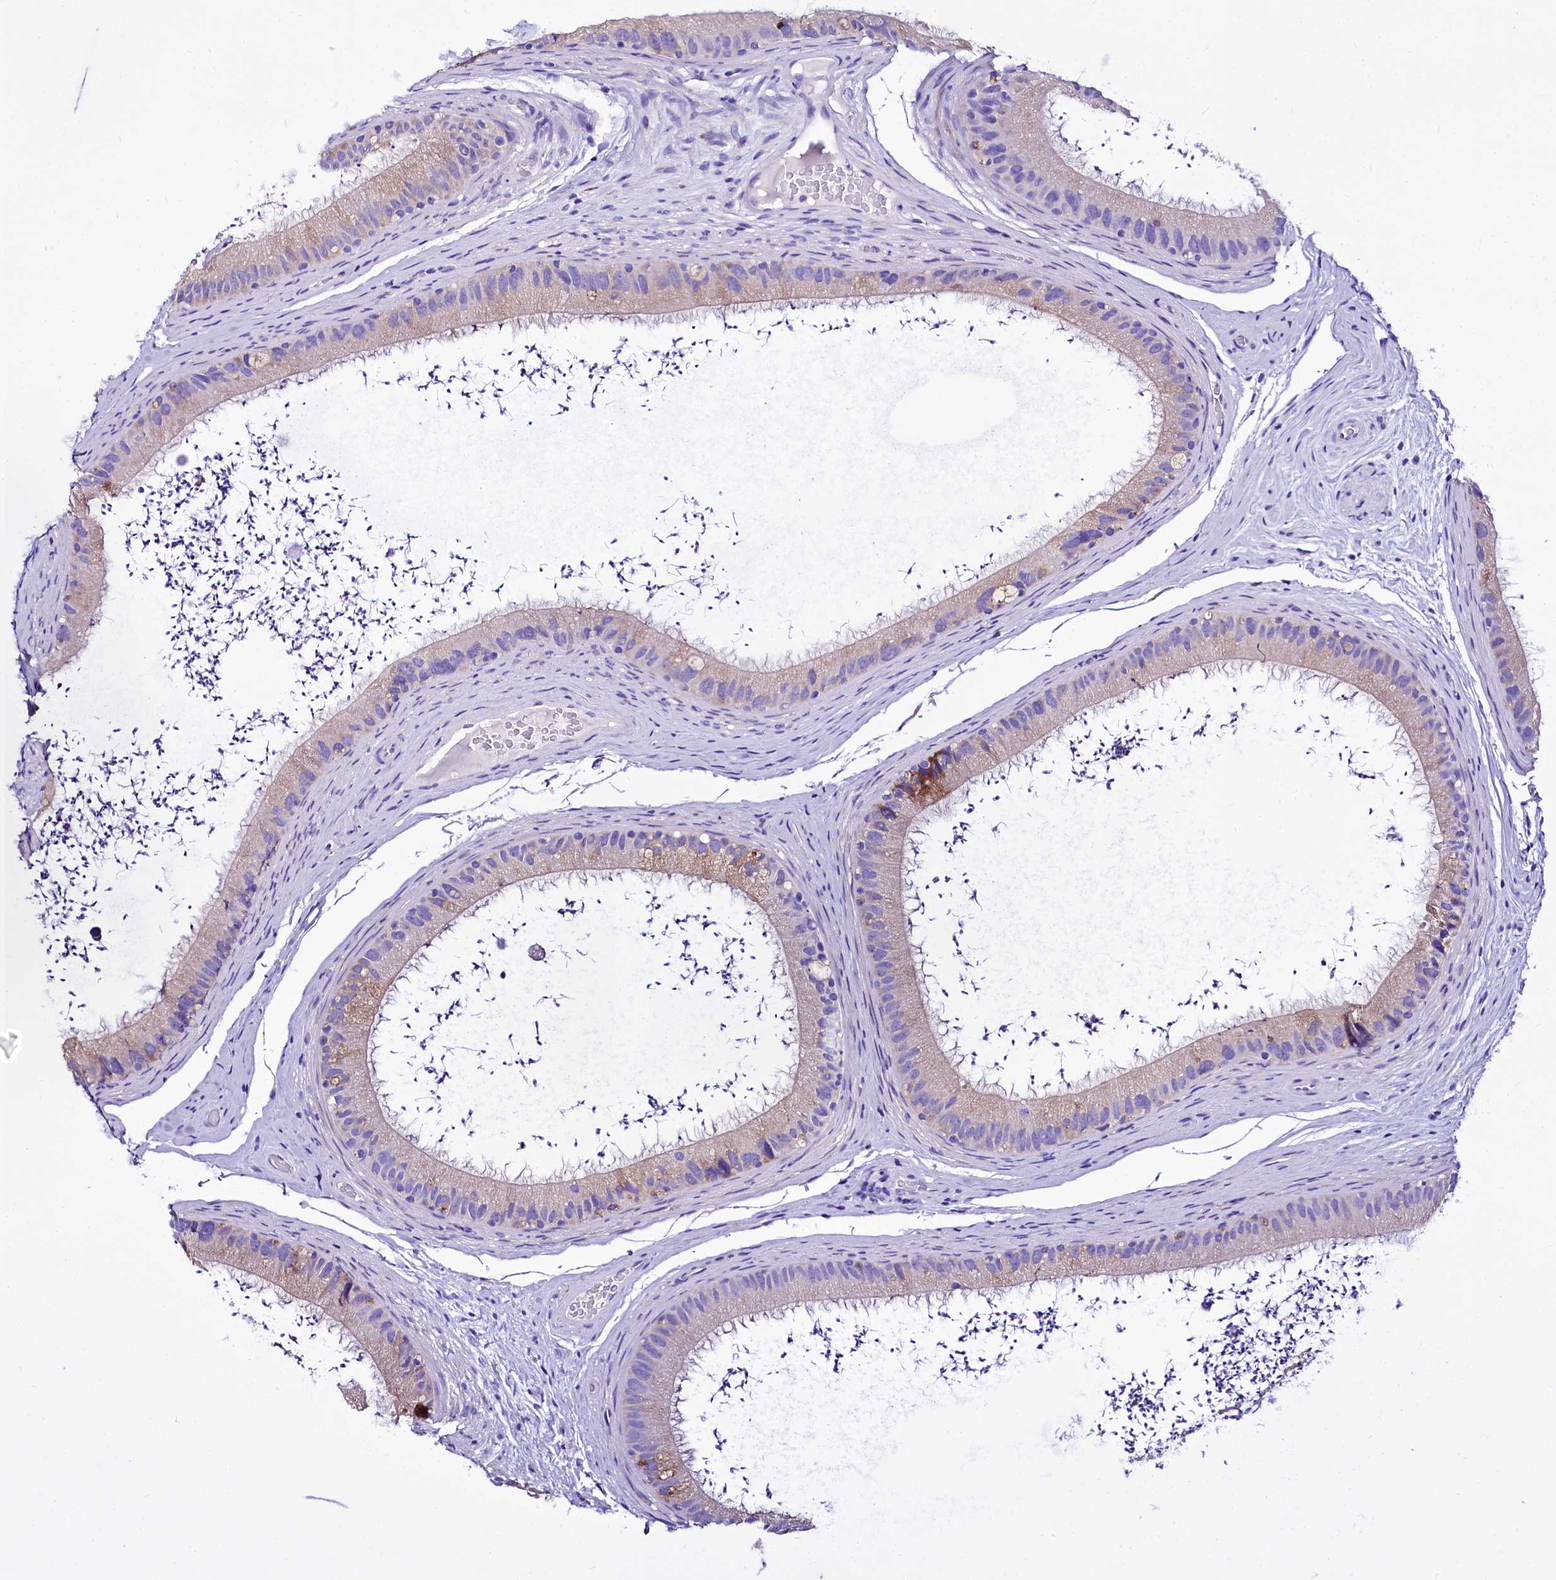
{"staining": {"intensity": "weak", "quantity": "25%-75%", "location": "cytoplasmic/membranous"}, "tissue": "epididymis", "cell_type": "Glandular cells", "image_type": "normal", "snomed": [{"axis": "morphology", "description": "Normal tissue, NOS"}, {"axis": "topography", "description": "Epididymis, spermatic cord, NOS"}], "caption": "About 25%-75% of glandular cells in benign epididymis exhibit weak cytoplasmic/membranous protein expression as visualized by brown immunohistochemical staining.", "gene": "A2ML1", "patient": {"sex": "male", "age": 50}}